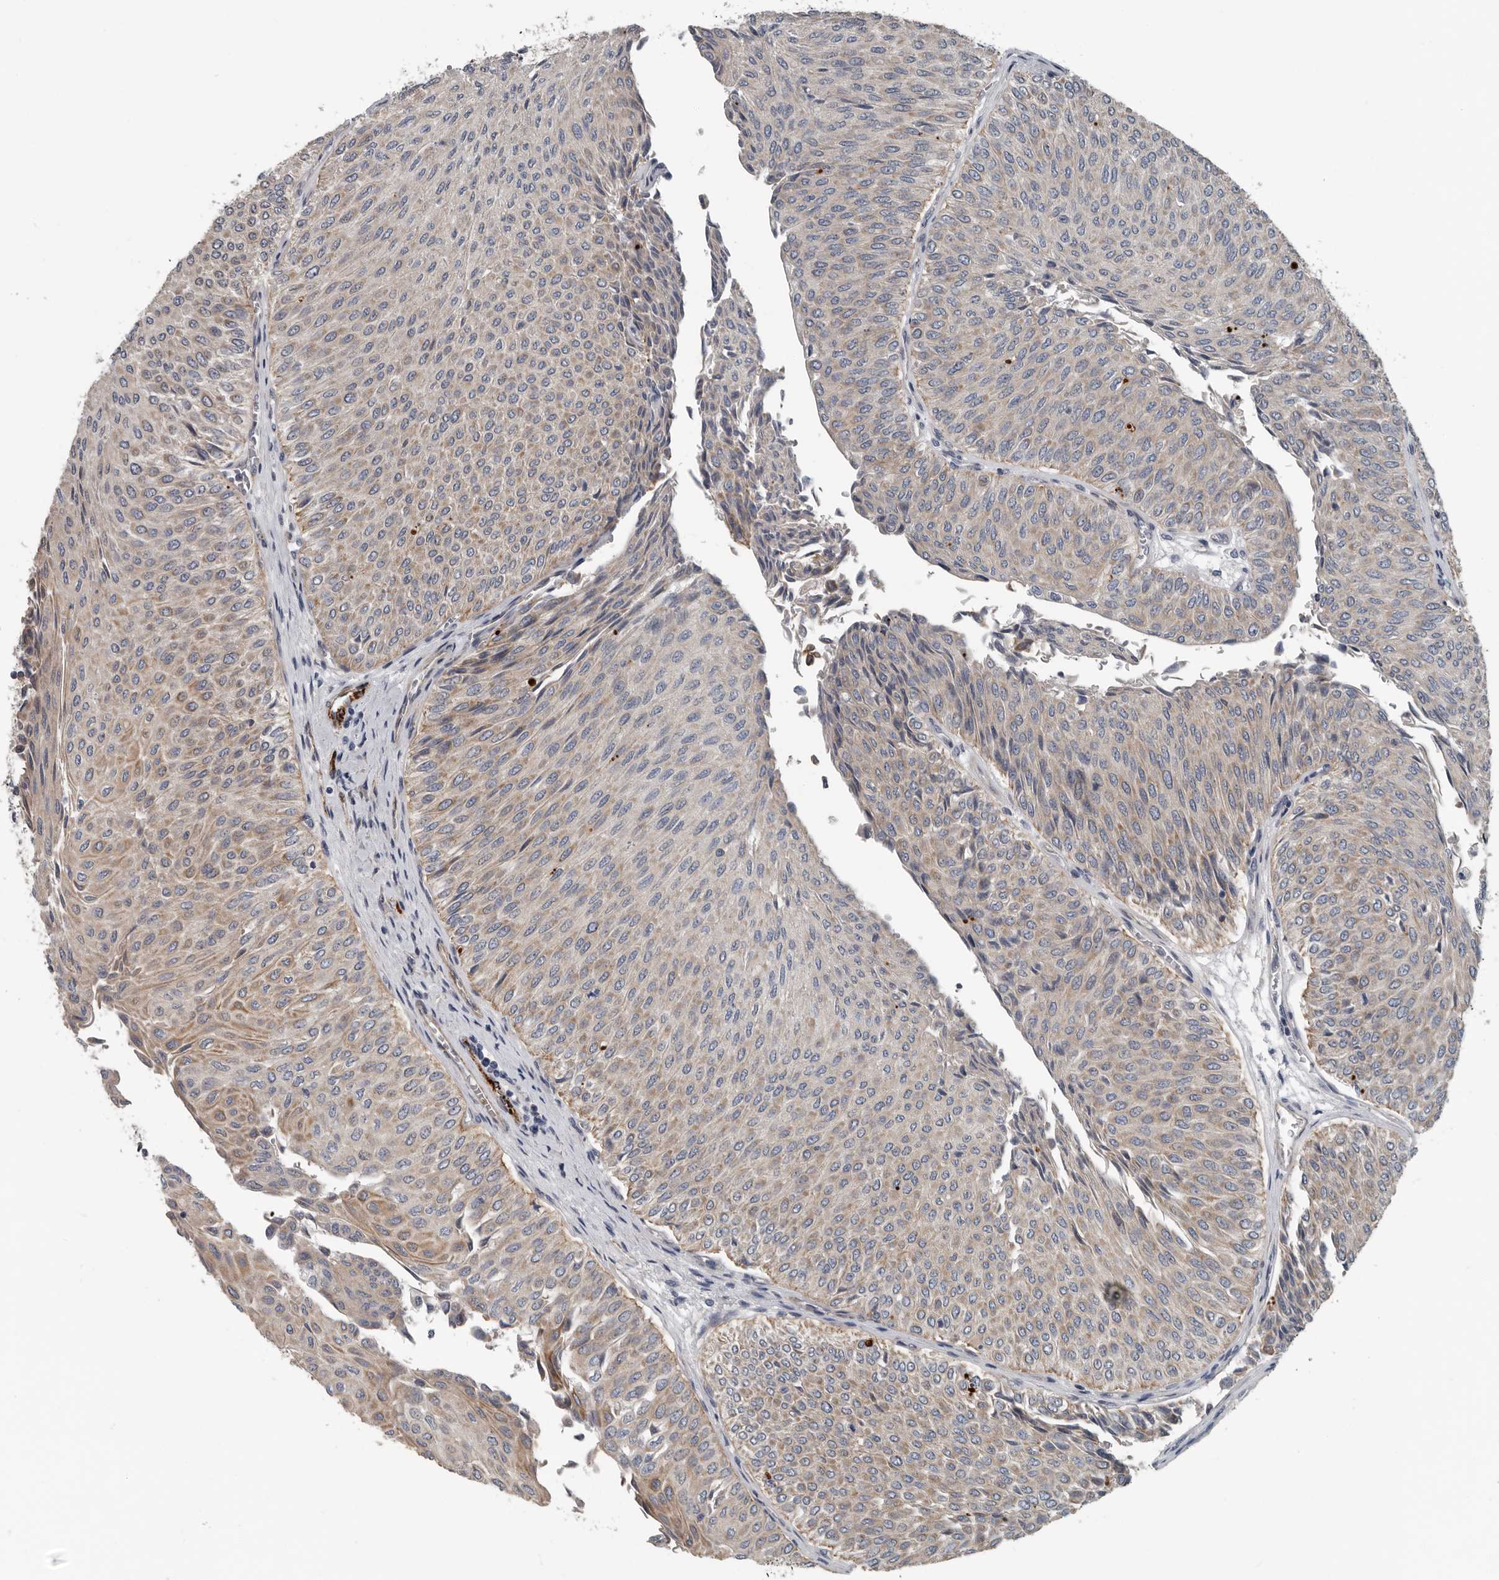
{"staining": {"intensity": "weak", "quantity": ">75%", "location": "cytoplasmic/membranous"}, "tissue": "urothelial cancer", "cell_type": "Tumor cells", "image_type": "cancer", "snomed": [{"axis": "morphology", "description": "Urothelial carcinoma, Low grade"}, {"axis": "topography", "description": "Urinary bladder"}], "caption": "Immunohistochemical staining of urothelial cancer exhibits weak cytoplasmic/membranous protein staining in about >75% of tumor cells.", "gene": "DPY19L4", "patient": {"sex": "male", "age": 78}}